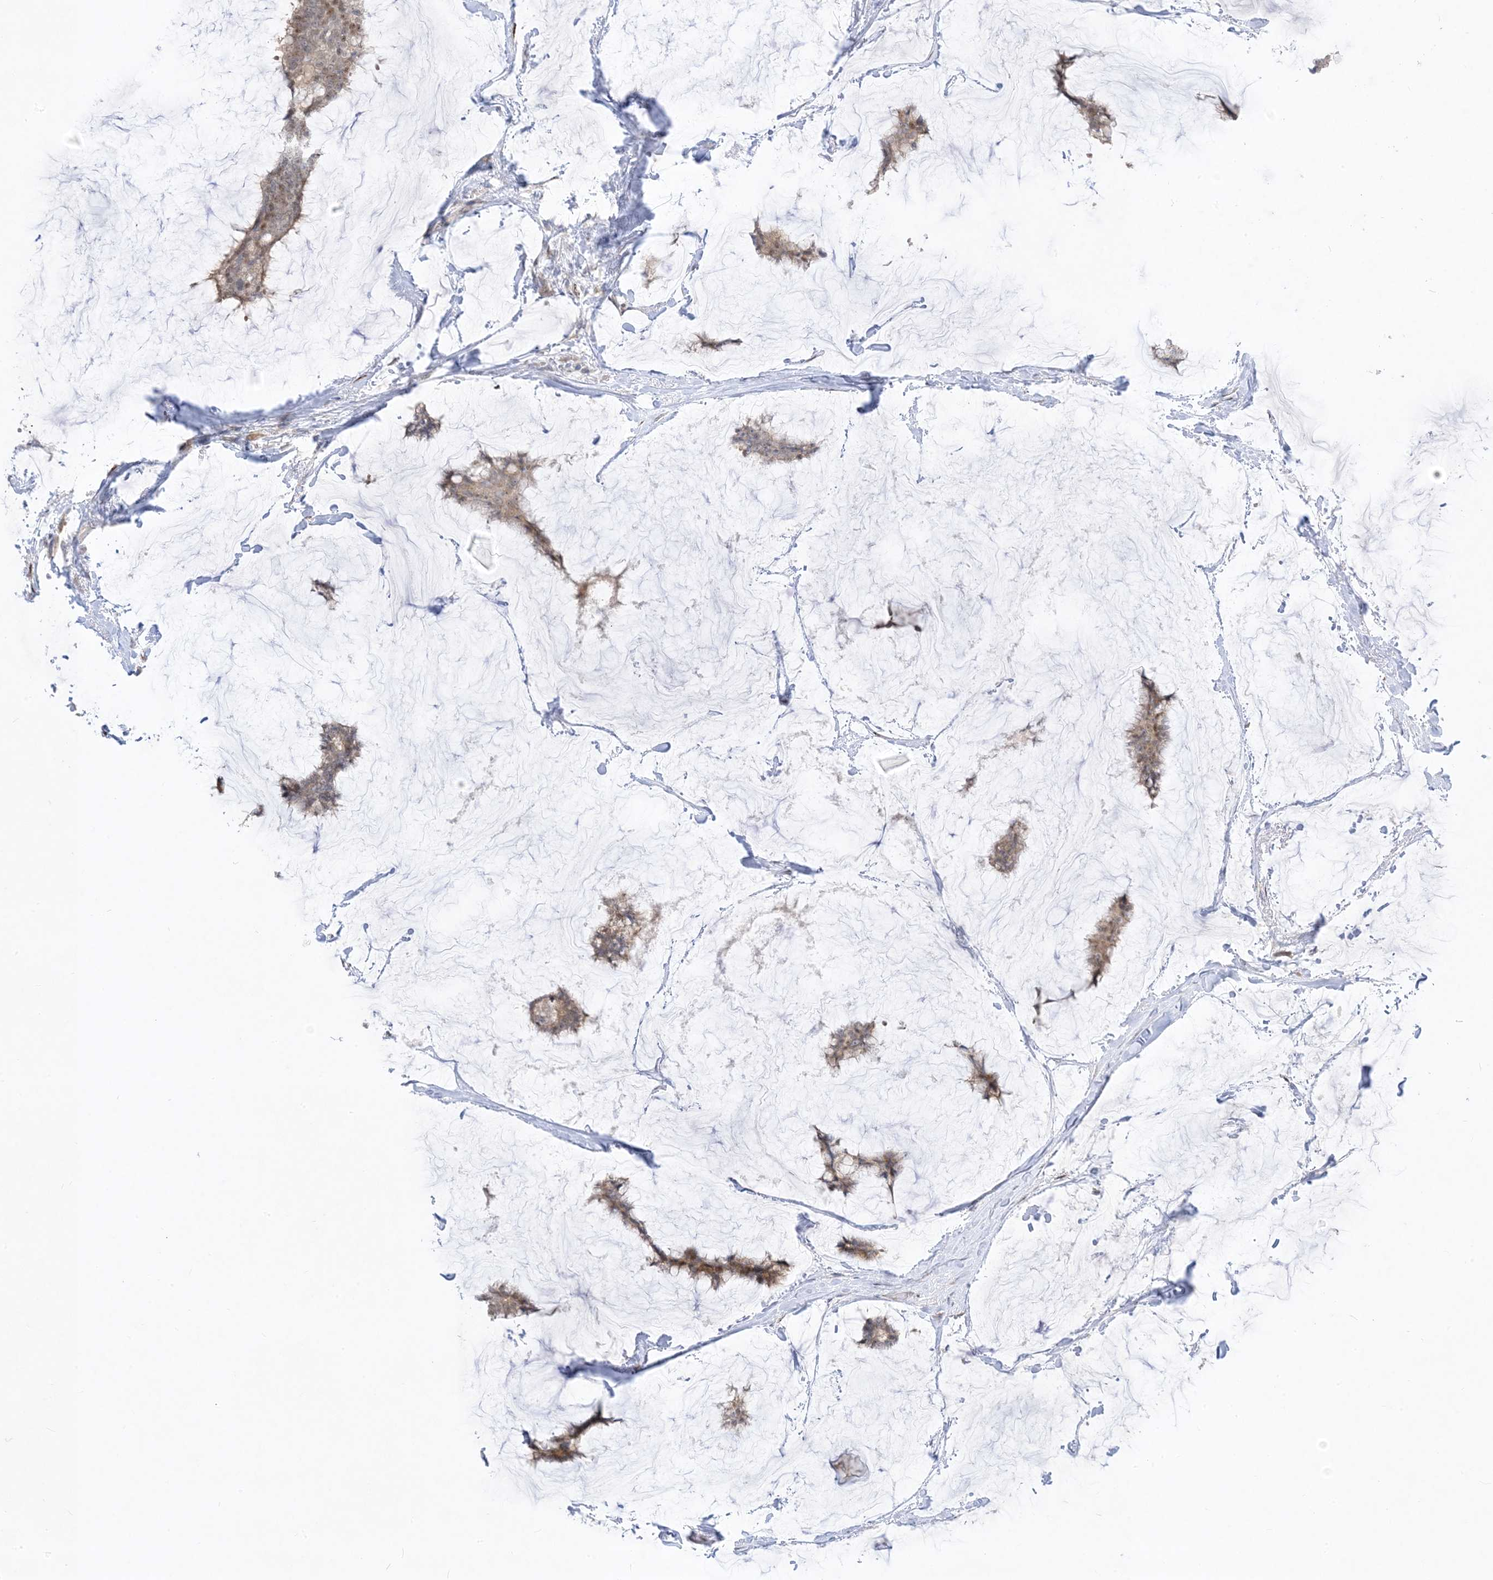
{"staining": {"intensity": "weak", "quantity": ">75%", "location": "cytoplasmic/membranous,nuclear"}, "tissue": "breast cancer", "cell_type": "Tumor cells", "image_type": "cancer", "snomed": [{"axis": "morphology", "description": "Duct carcinoma"}, {"axis": "topography", "description": "Breast"}], "caption": "High-power microscopy captured an immunohistochemistry (IHC) histopathology image of breast cancer, revealing weak cytoplasmic/membranous and nuclear positivity in about >75% of tumor cells.", "gene": "BHLHE40", "patient": {"sex": "female", "age": 93}}